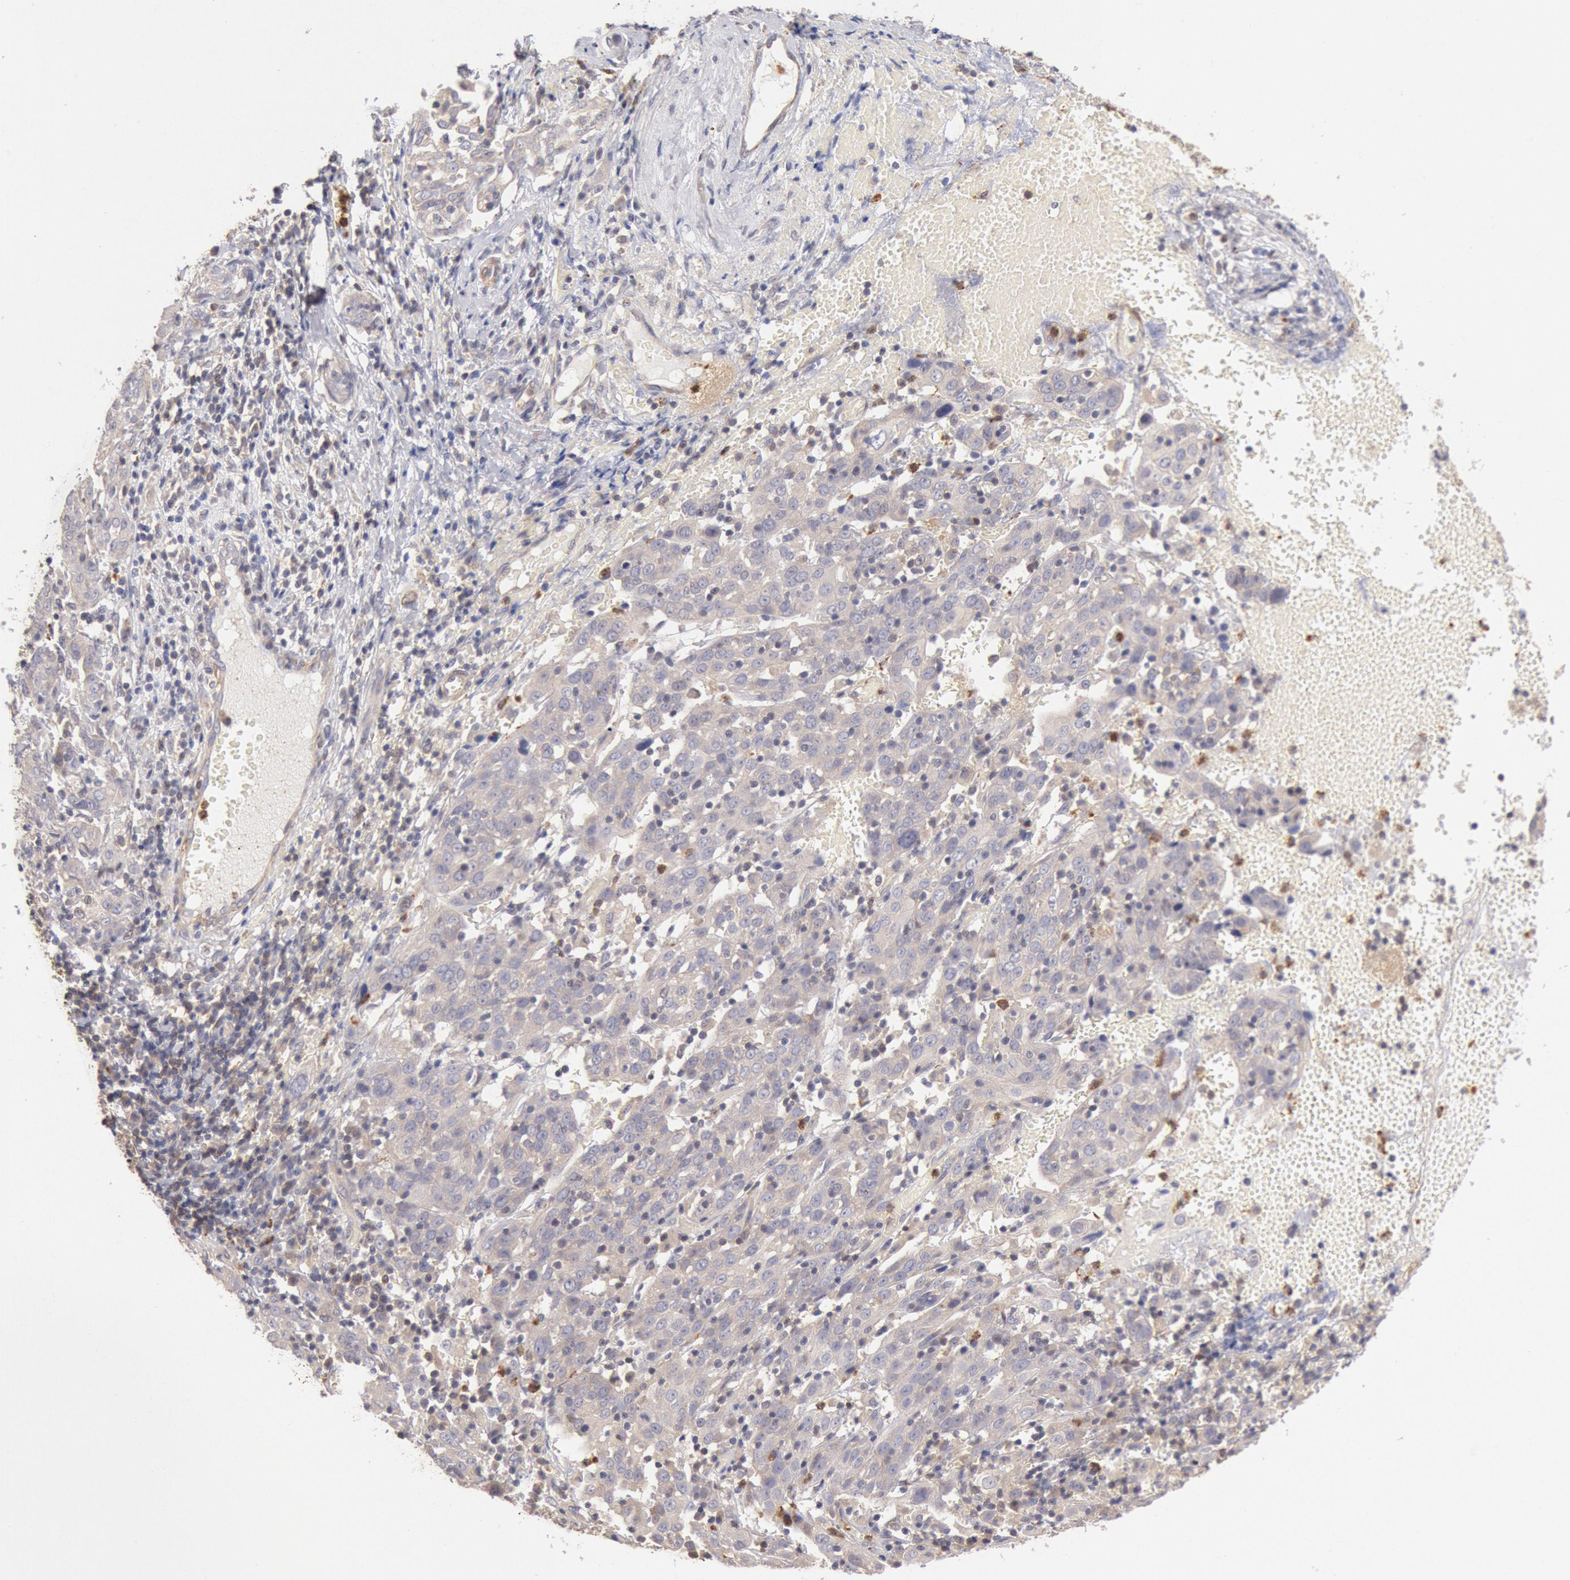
{"staining": {"intensity": "weak", "quantity": "25%-75%", "location": "cytoplasmic/membranous"}, "tissue": "cervical cancer", "cell_type": "Tumor cells", "image_type": "cancer", "snomed": [{"axis": "morphology", "description": "Normal tissue, NOS"}, {"axis": "morphology", "description": "Squamous cell carcinoma, NOS"}, {"axis": "topography", "description": "Cervix"}], "caption": "Squamous cell carcinoma (cervical) stained with a brown dye shows weak cytoplasmic/membranous positive expression in about 25%-75% of tumor cells.", "gene": "TMED8", "patient": {"sex": "female", "age": 67}}